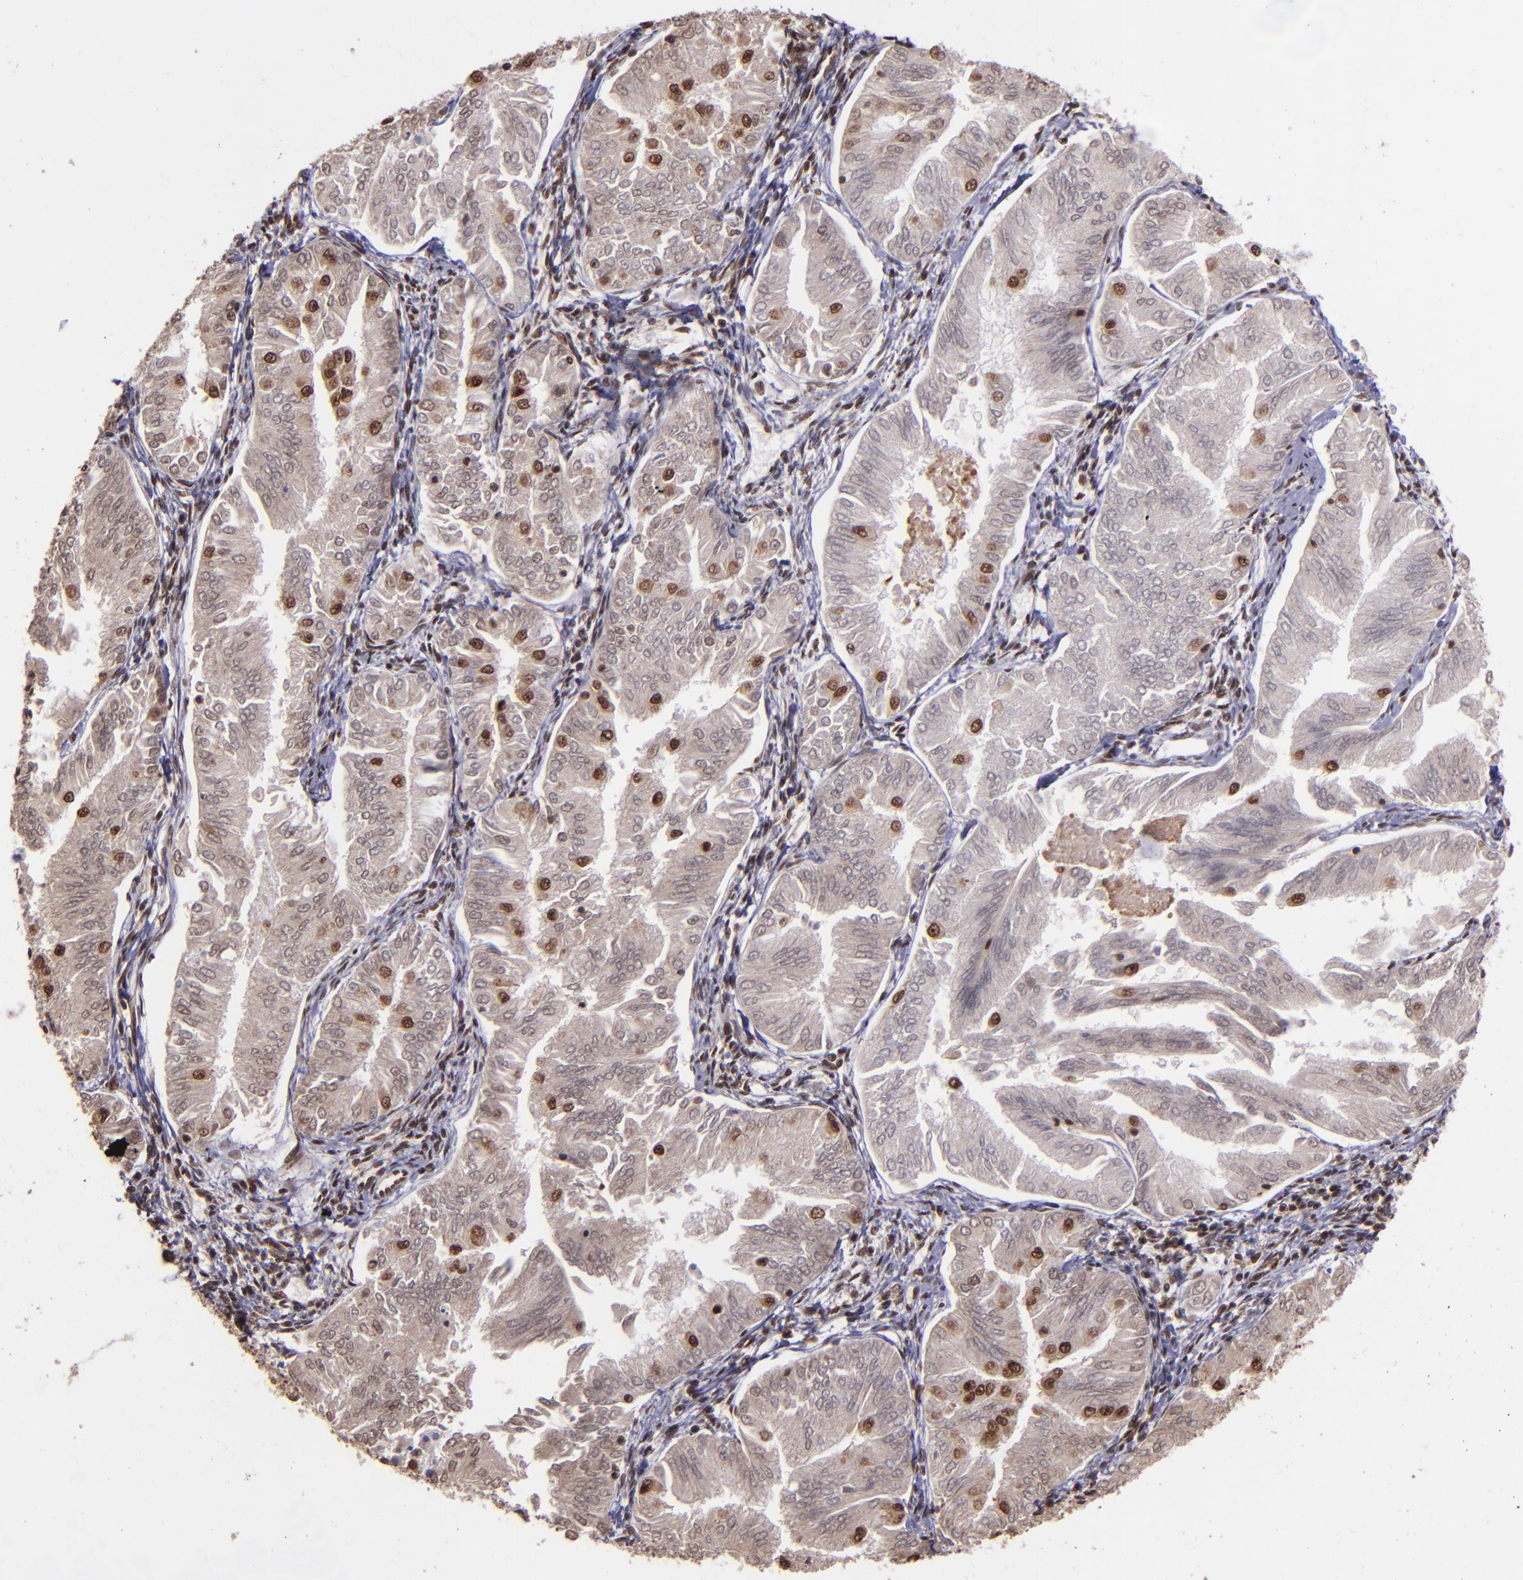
{"staining": {"intensity": "strong", "quantity": "<25%", "location": "nuclear"}, "tissue": "endometrial cancer", "cell_type": "Tumor cells", "image_type": "cancer", "snomed": [{"axis": "morphology", "description": "Adenocarcinoma, NOS"}, {"axis": "topography", "description": "Endometrium"}], "caption": "Immunohistochemistry (IHC) (DAB) staining of human endometrial adenocarcinoma displays strong nuclear protein expression in about <25% of tumor cells.", "gene": "PQBP1", "patient": {"sex": "female", "age": 53}}